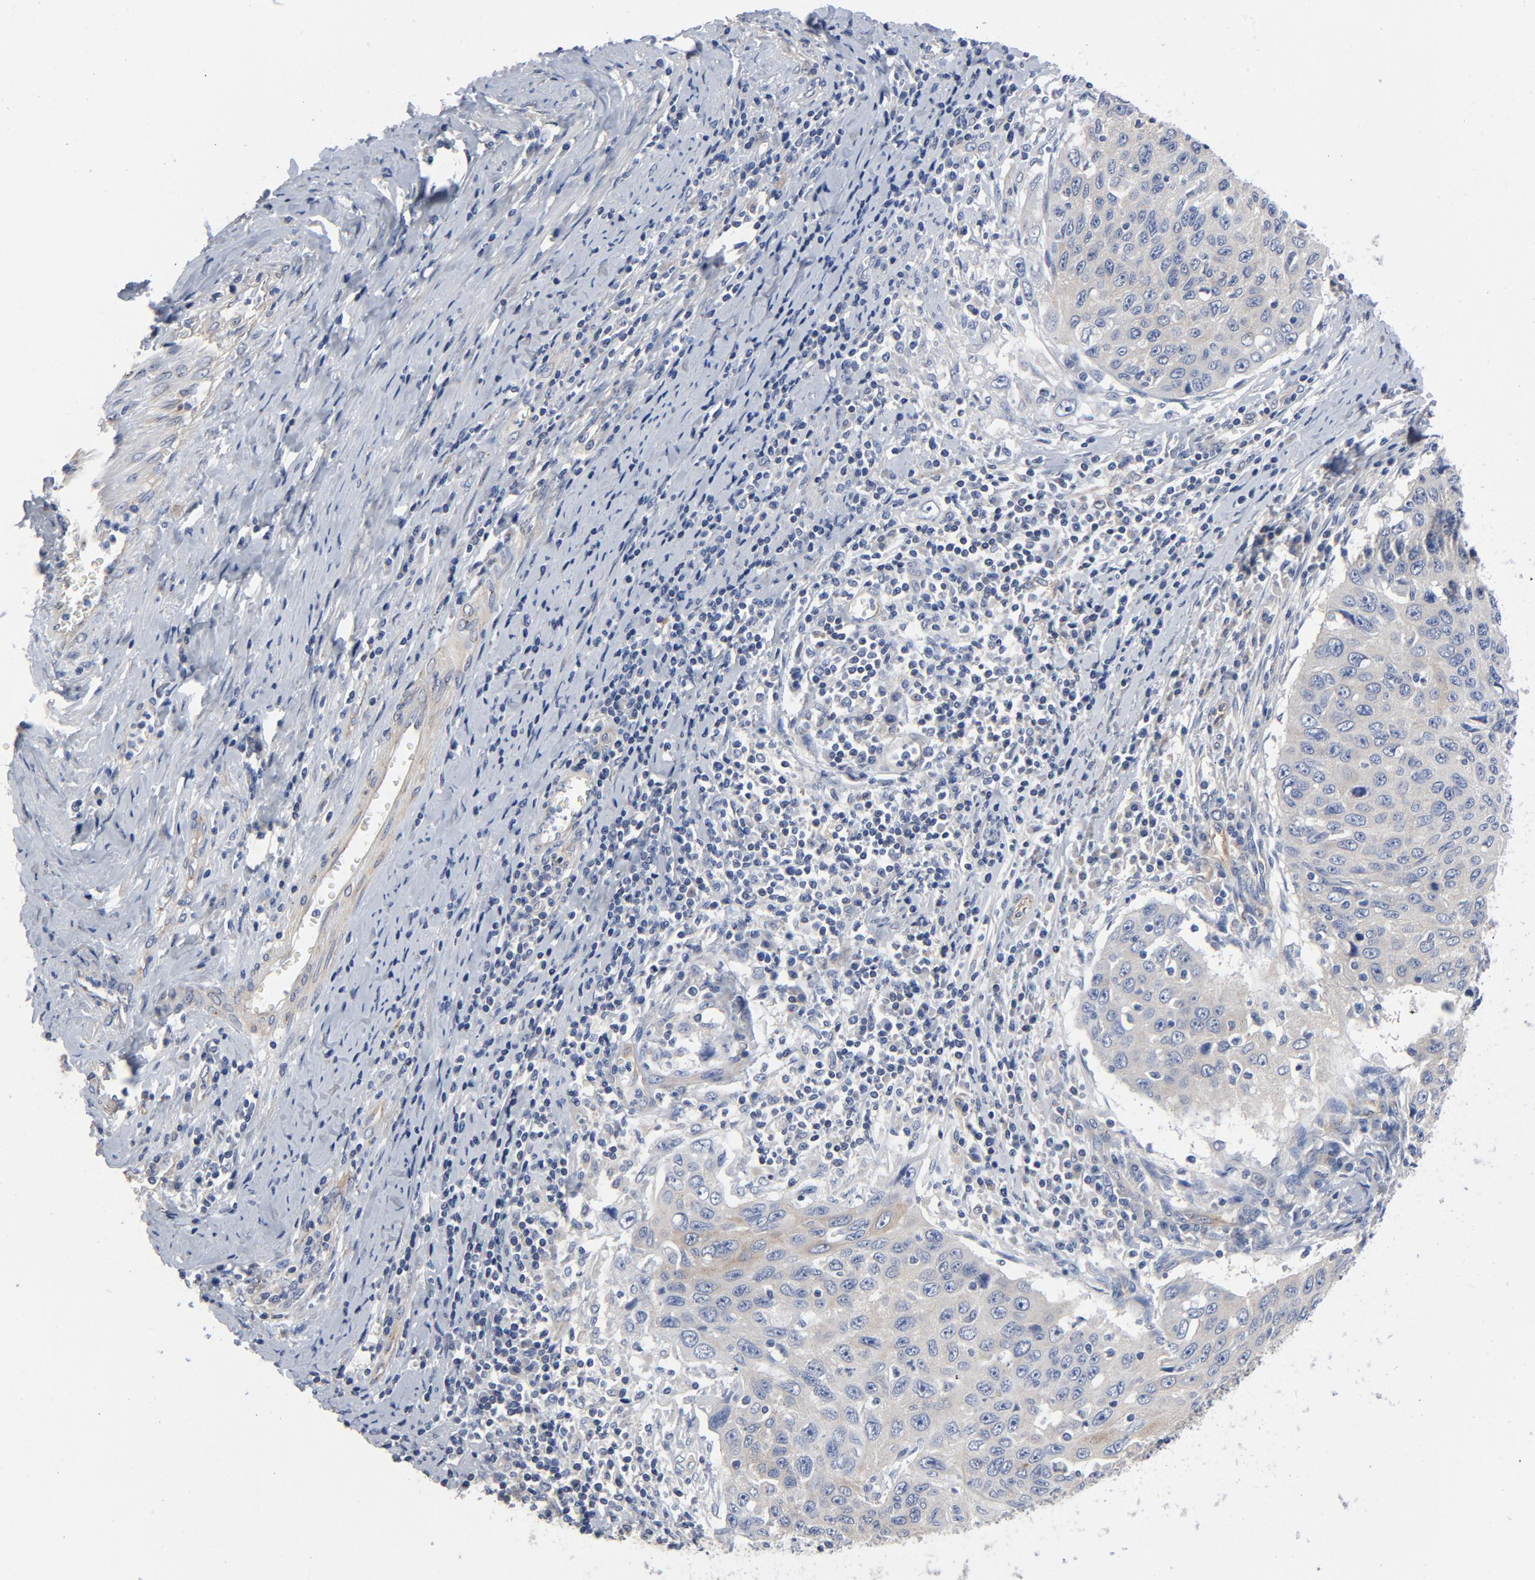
{"staining": {"intensity": "weak", "quantity": "25%-75%", "location": "cytoplasmic/membranous"}, "tissue": "cervical cancer", "cell_type": "Tumor cells", "image_type": "cancer", "snomed": [{"axis": "morphology", "description": "Squamous cell carcinoma, NOS"}, {"axis": "topography", "description": "Cervix"}], "caption": "Immunohistochemistry (IHC) photomicrograph of neoplastic tissue: squamous cell carcinoma (cervical) stained using immunohistochemistry (IHC) reveals low levels of weak protein expression localized specifically in the cytoplasmic/membranous of tumor cells, appearing as a cytoplasmic/membranous brown color.", "gene": "DYNLT3", "patient": {"sex": "female", "age": 53}}